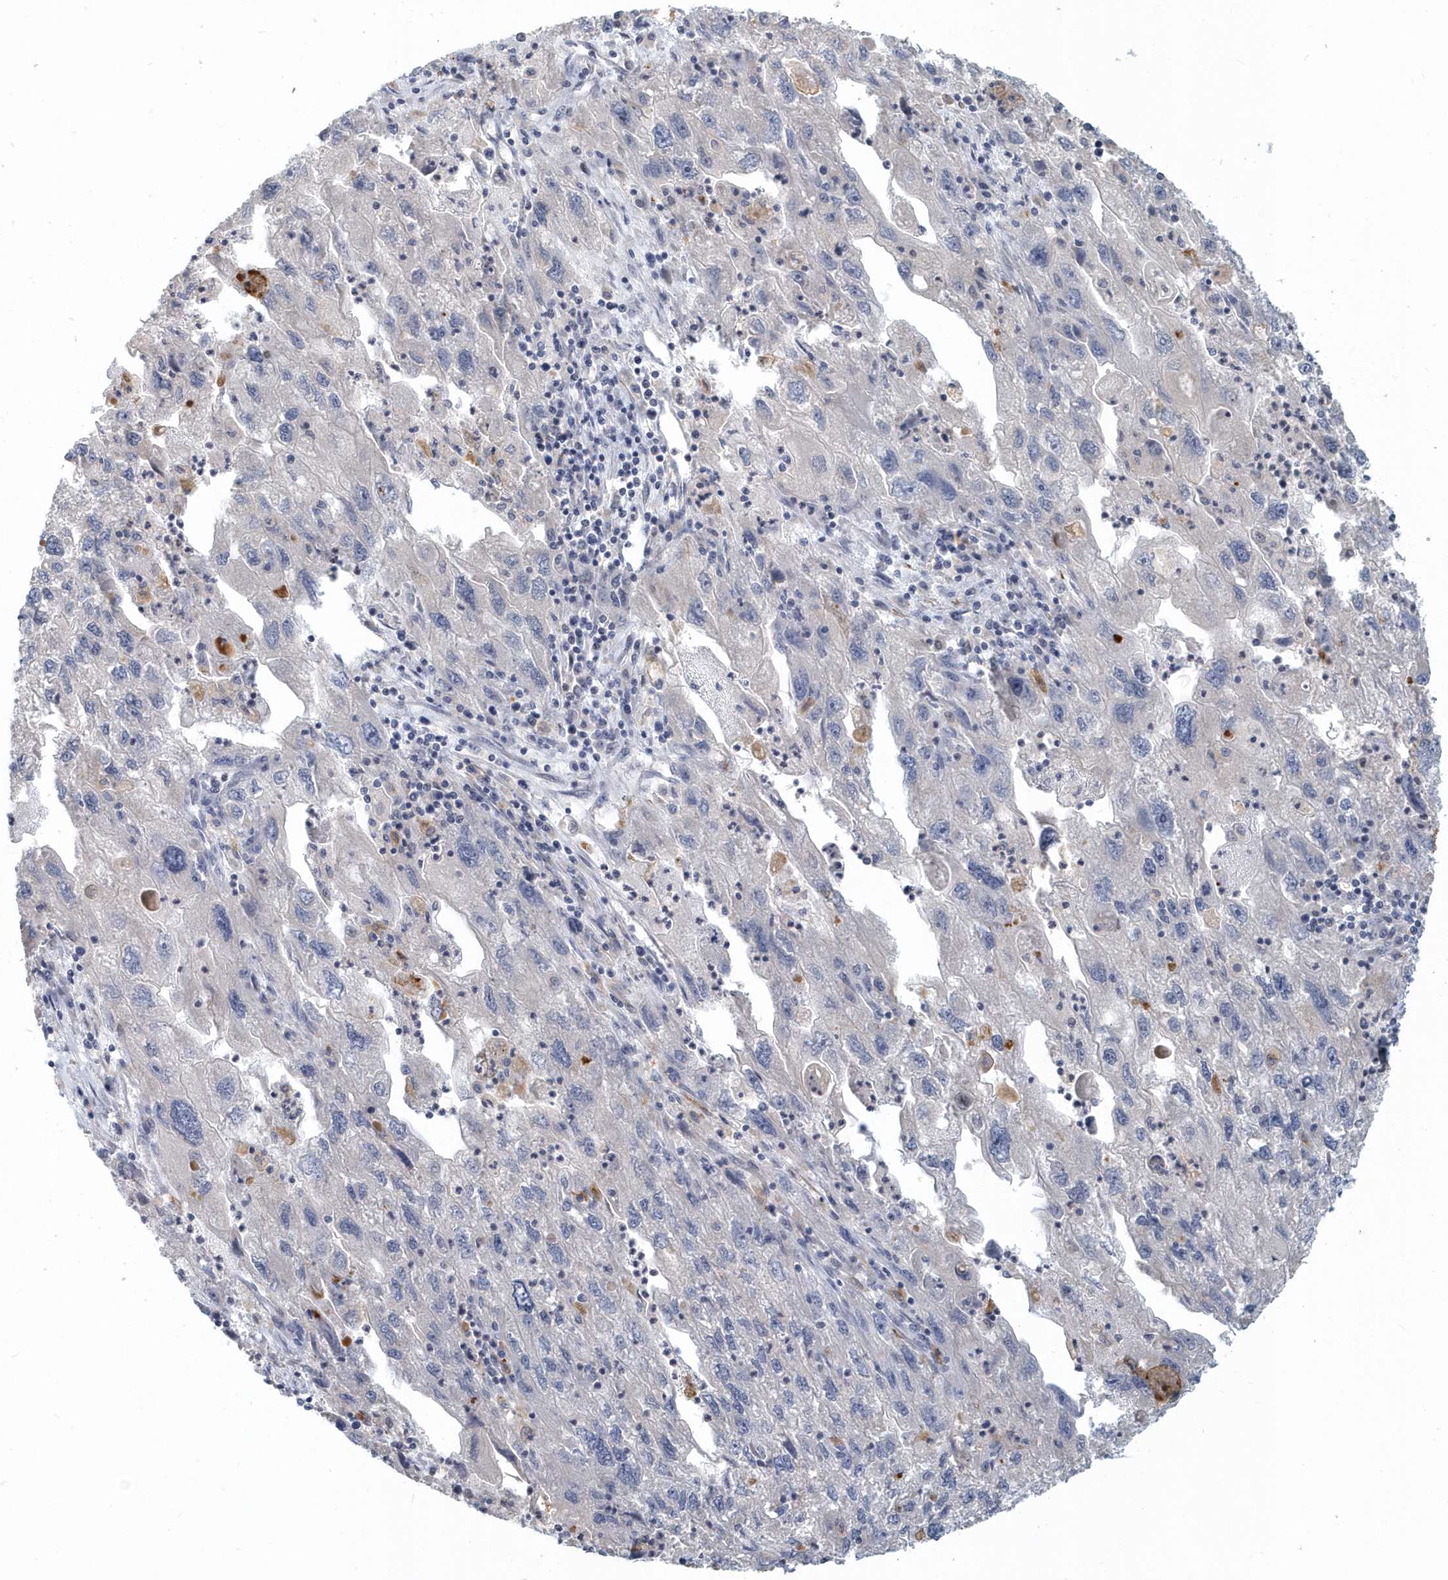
{"staining": {"intensity": "negative", "quantity": "none", "location": "none"}, "tissue": "endometrial cancer", "cell_type": "Tumor cells", "image_type": "cancer", "snomed": [{"axis": "morphology", "description": "Adenocarcinoma, NOS"}, {"axis": "topography", "description": "Endometrium"}], "caption": "Tumor cells are negative for protein expression in human endometrial cancer (adenocarcinoma).", "gene": "NAPB", "patient": {"sex": "female", "age": 49}}